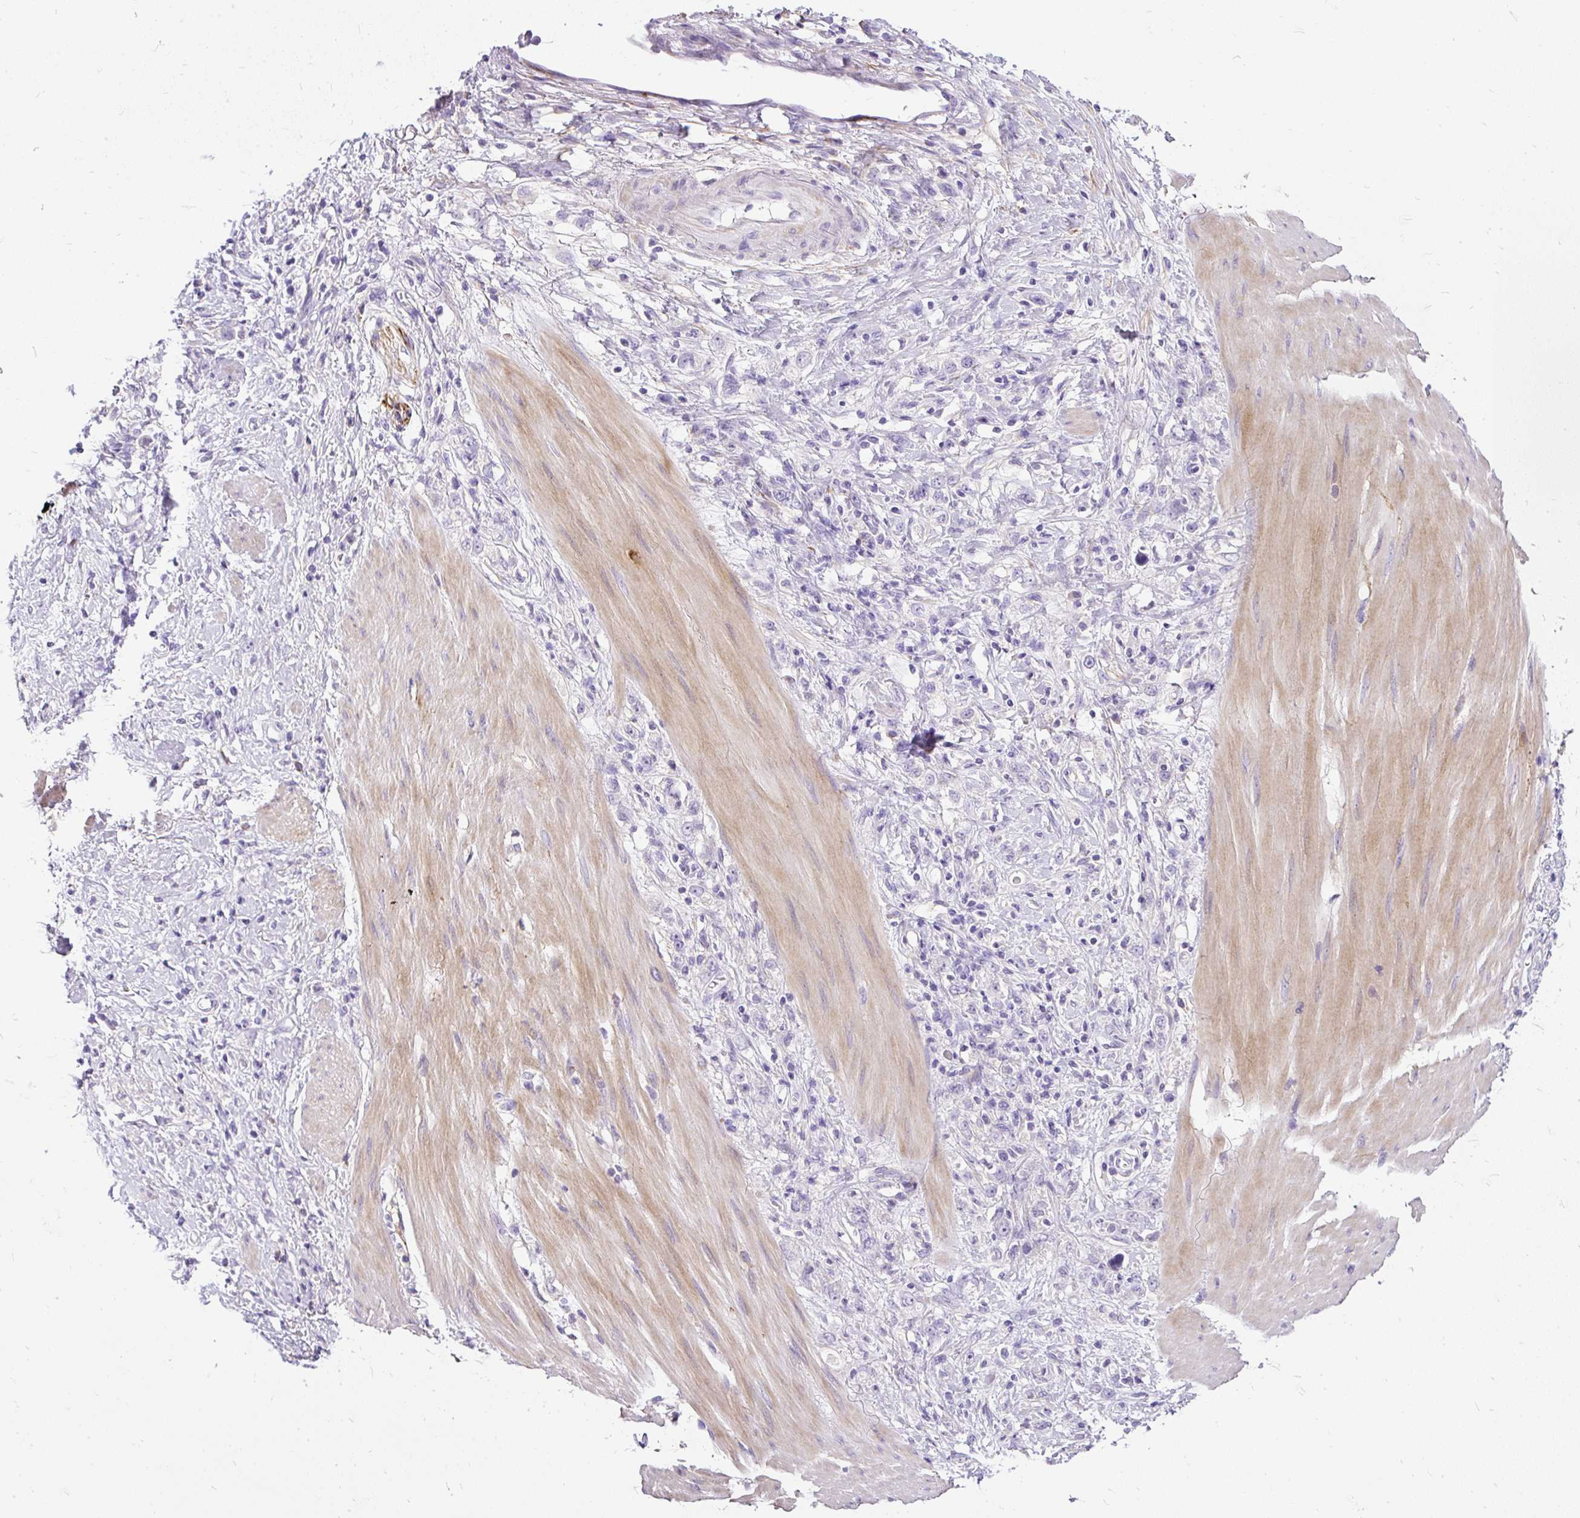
{"staining": {"intensity": "negative", "quantity": "none", "location": "none"}, "tissue": "stomach cancer", "cell_type": "Tumor cells", "image_type": "cancer", "snomed": [{"axis": "morphology", "description": "Adenocarcinoma, NOS"}, {"axis": "topography", "description": "Stomach"}], "caption": "Tumor cells are negative for protein expression in human stomach cancer.", "gene": "GBX1", "patient": {"sex": "female", "age": 76}}